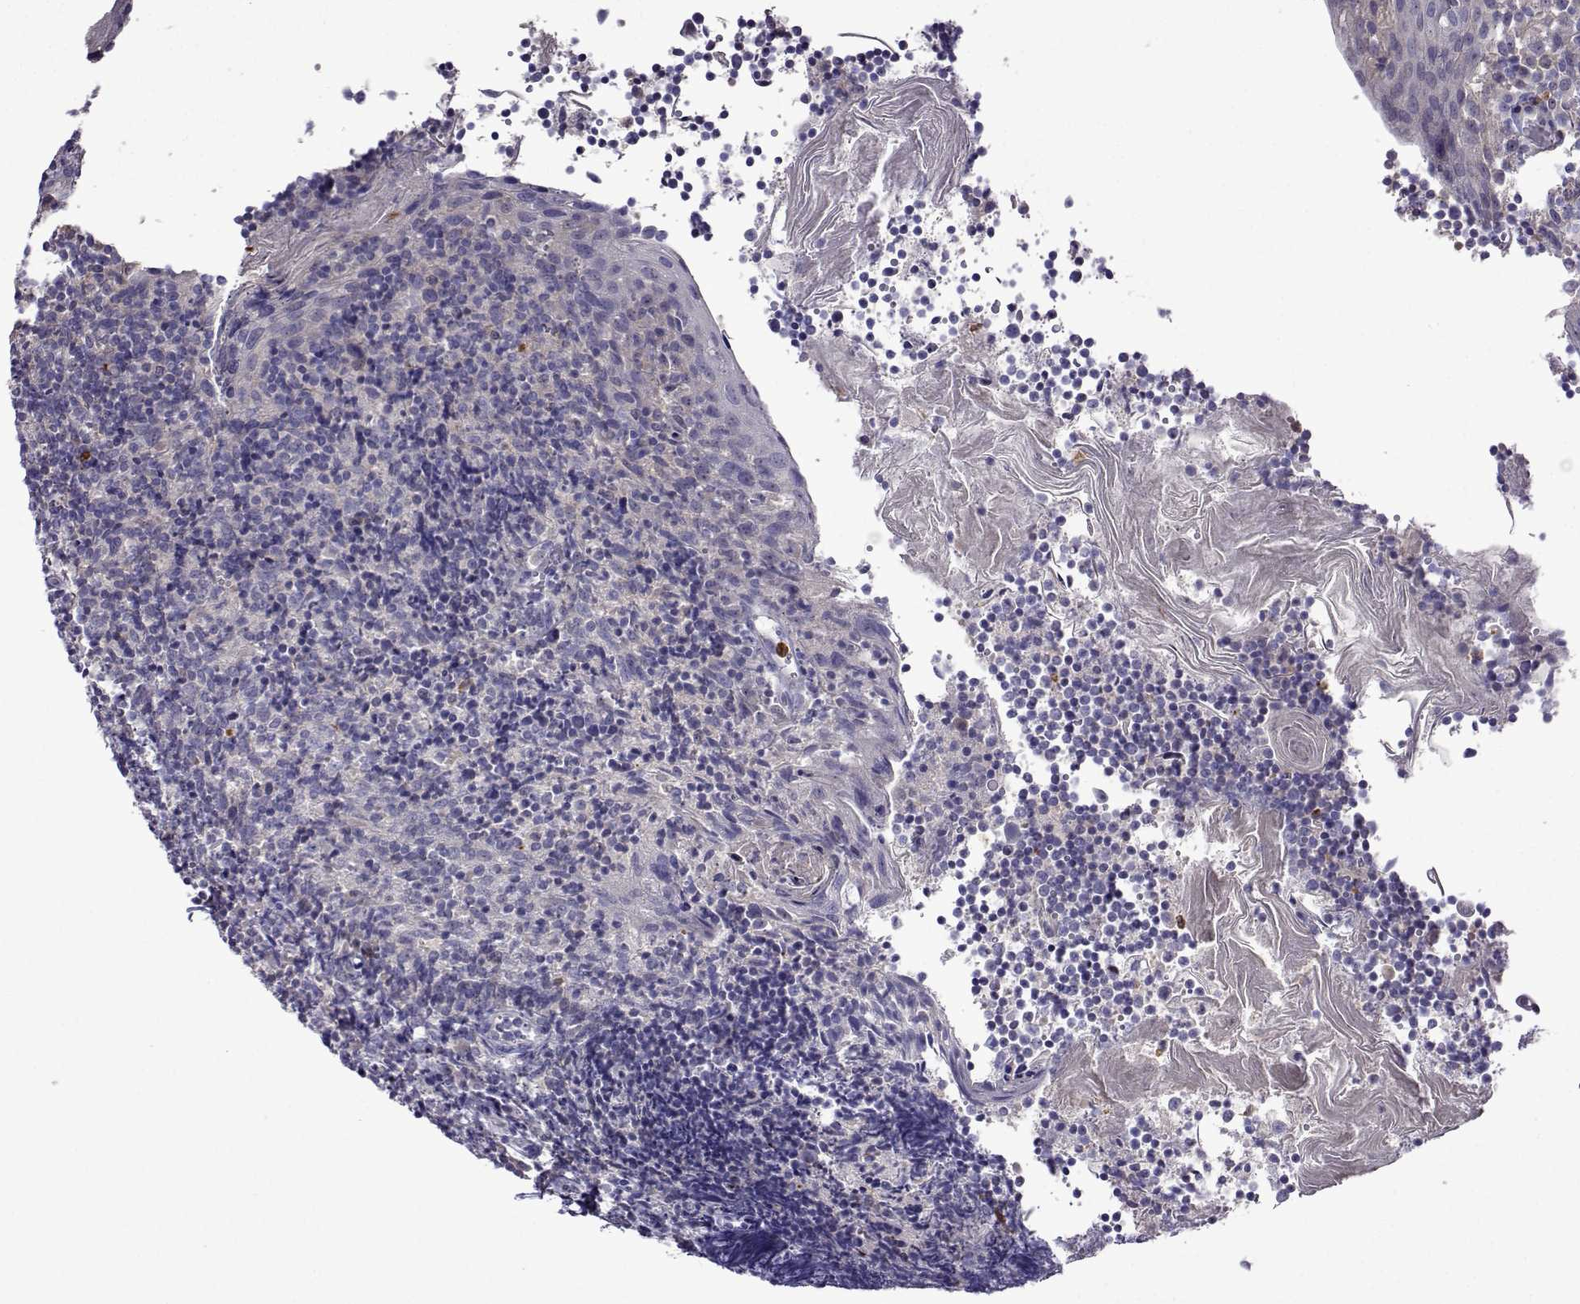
{"staining": {"intensity": "negative", "quantity": "none", "location": "none"}, "tissue": "tonsil", "cell_type": "Germinal center cells", "image_type": "normal", "snomed": [{"axis": "morphology", "description": "Normal tissue, NOS"}, {"axis": "topography", "description": "Tonsil"}], "caption": "High power microscopy micrograph of an IHC micrograph of normal tonsil, revealing no significant positivity in germinal center cells.", "gene": "SULT2A1", "patient": {"sex": "female", "age": 10}}